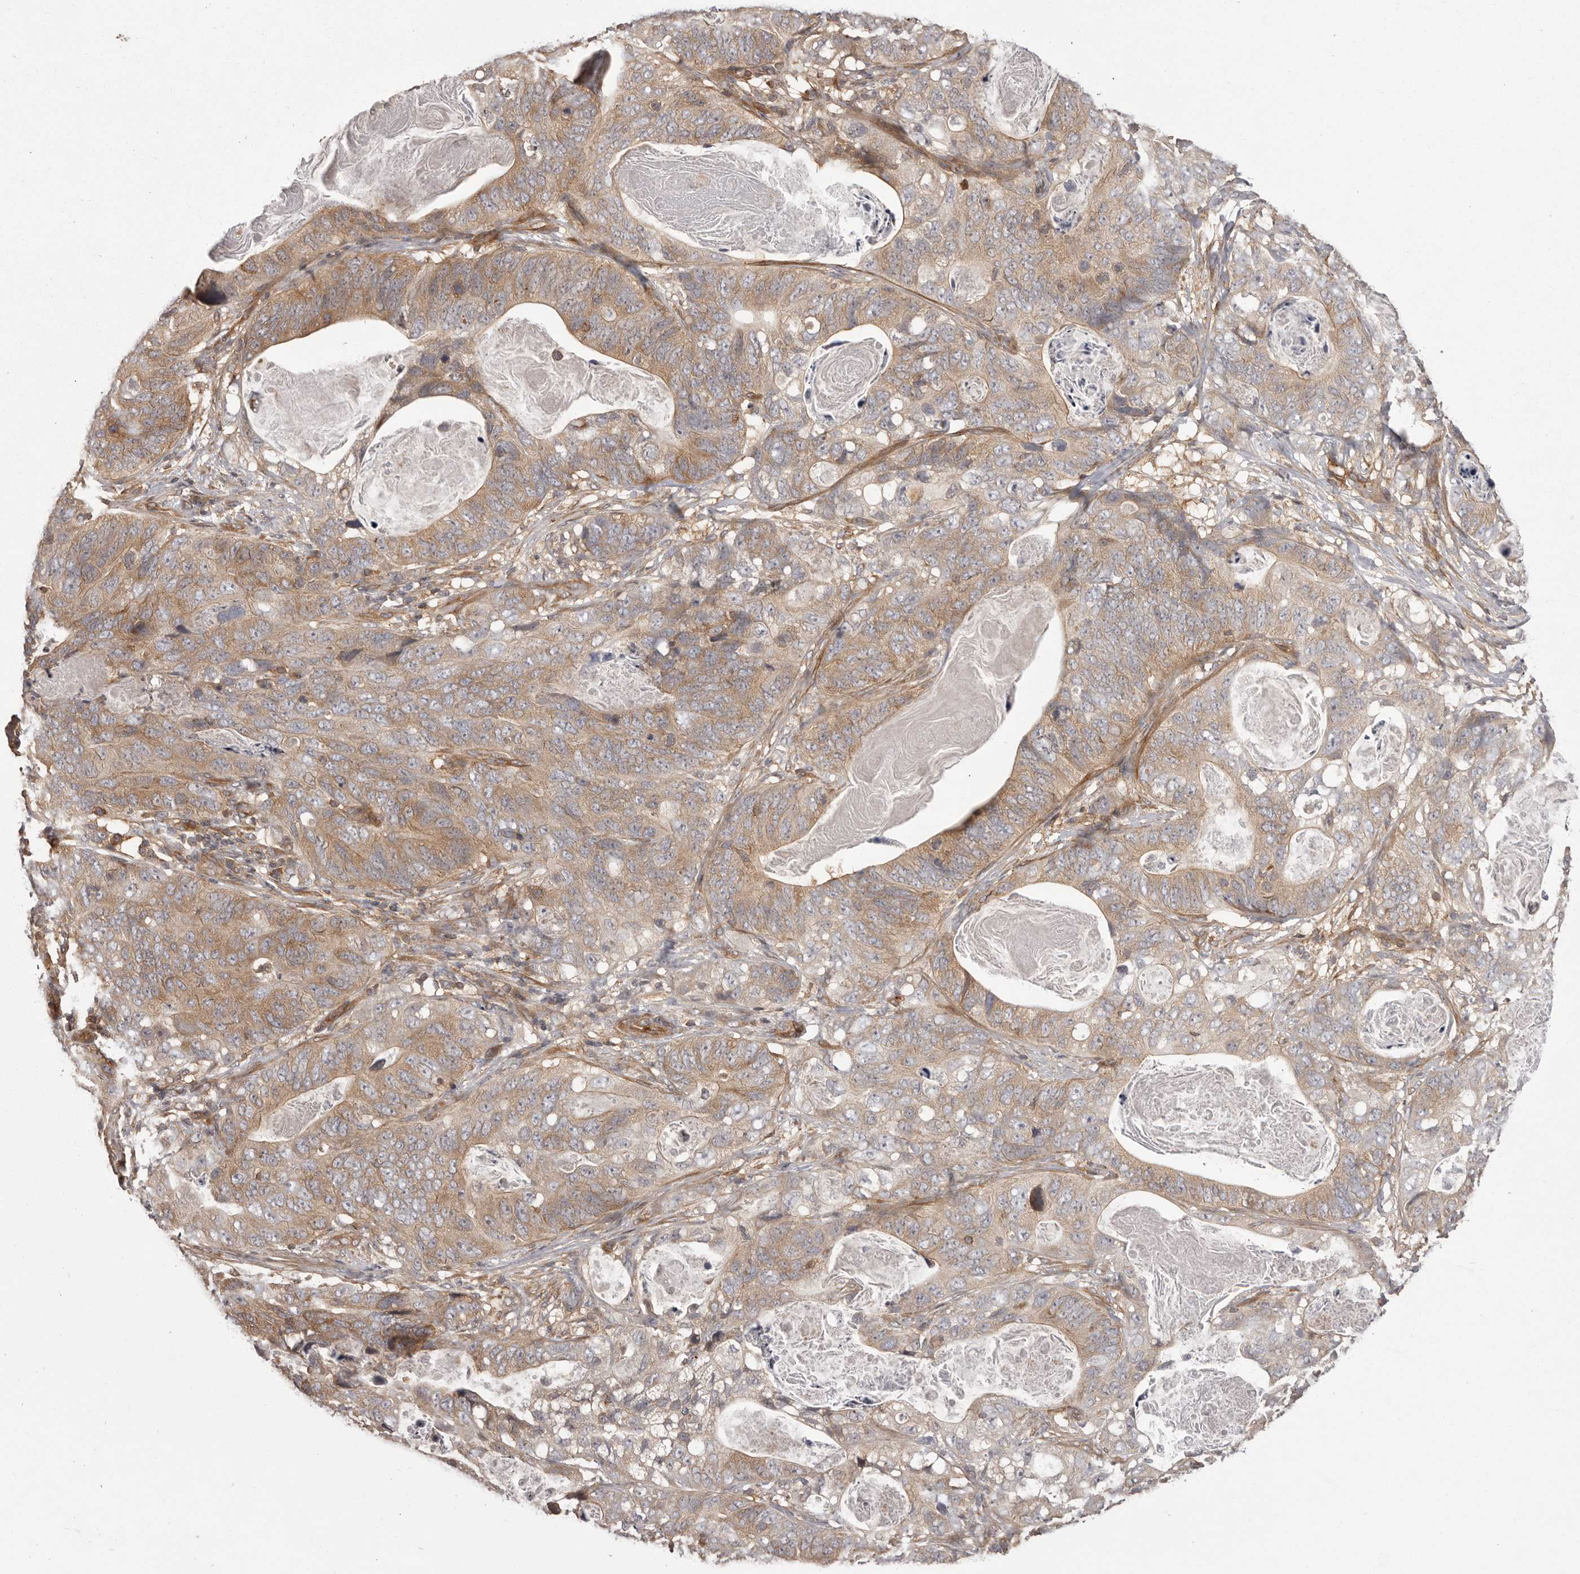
{"staining": {"intensity": "weak", "quantity": ">75%", "location": "cytoplasmic/membranous"}, "tissue": "stomach cancer", "cell_type": "Tumor cells", "image_type": "cancer", "snomed": [{"axis": "morphology", "description": "Normal tissue, NOS"}, {"axis": "morphology", "description": "Adenocarcinoma, NOS"}, {"axis": "topography", "description": "Stomach"}], "caption": "Tumor cells display low levels of weak cytoplasmic/membranous expression in about >75% of cells in stomach adenocarcinoma. (brown staining indicates protein expression, while blue staining denotes nuclei).", "gene": "NFKBIA", "patient": {"sex": "female", "age": 89}}